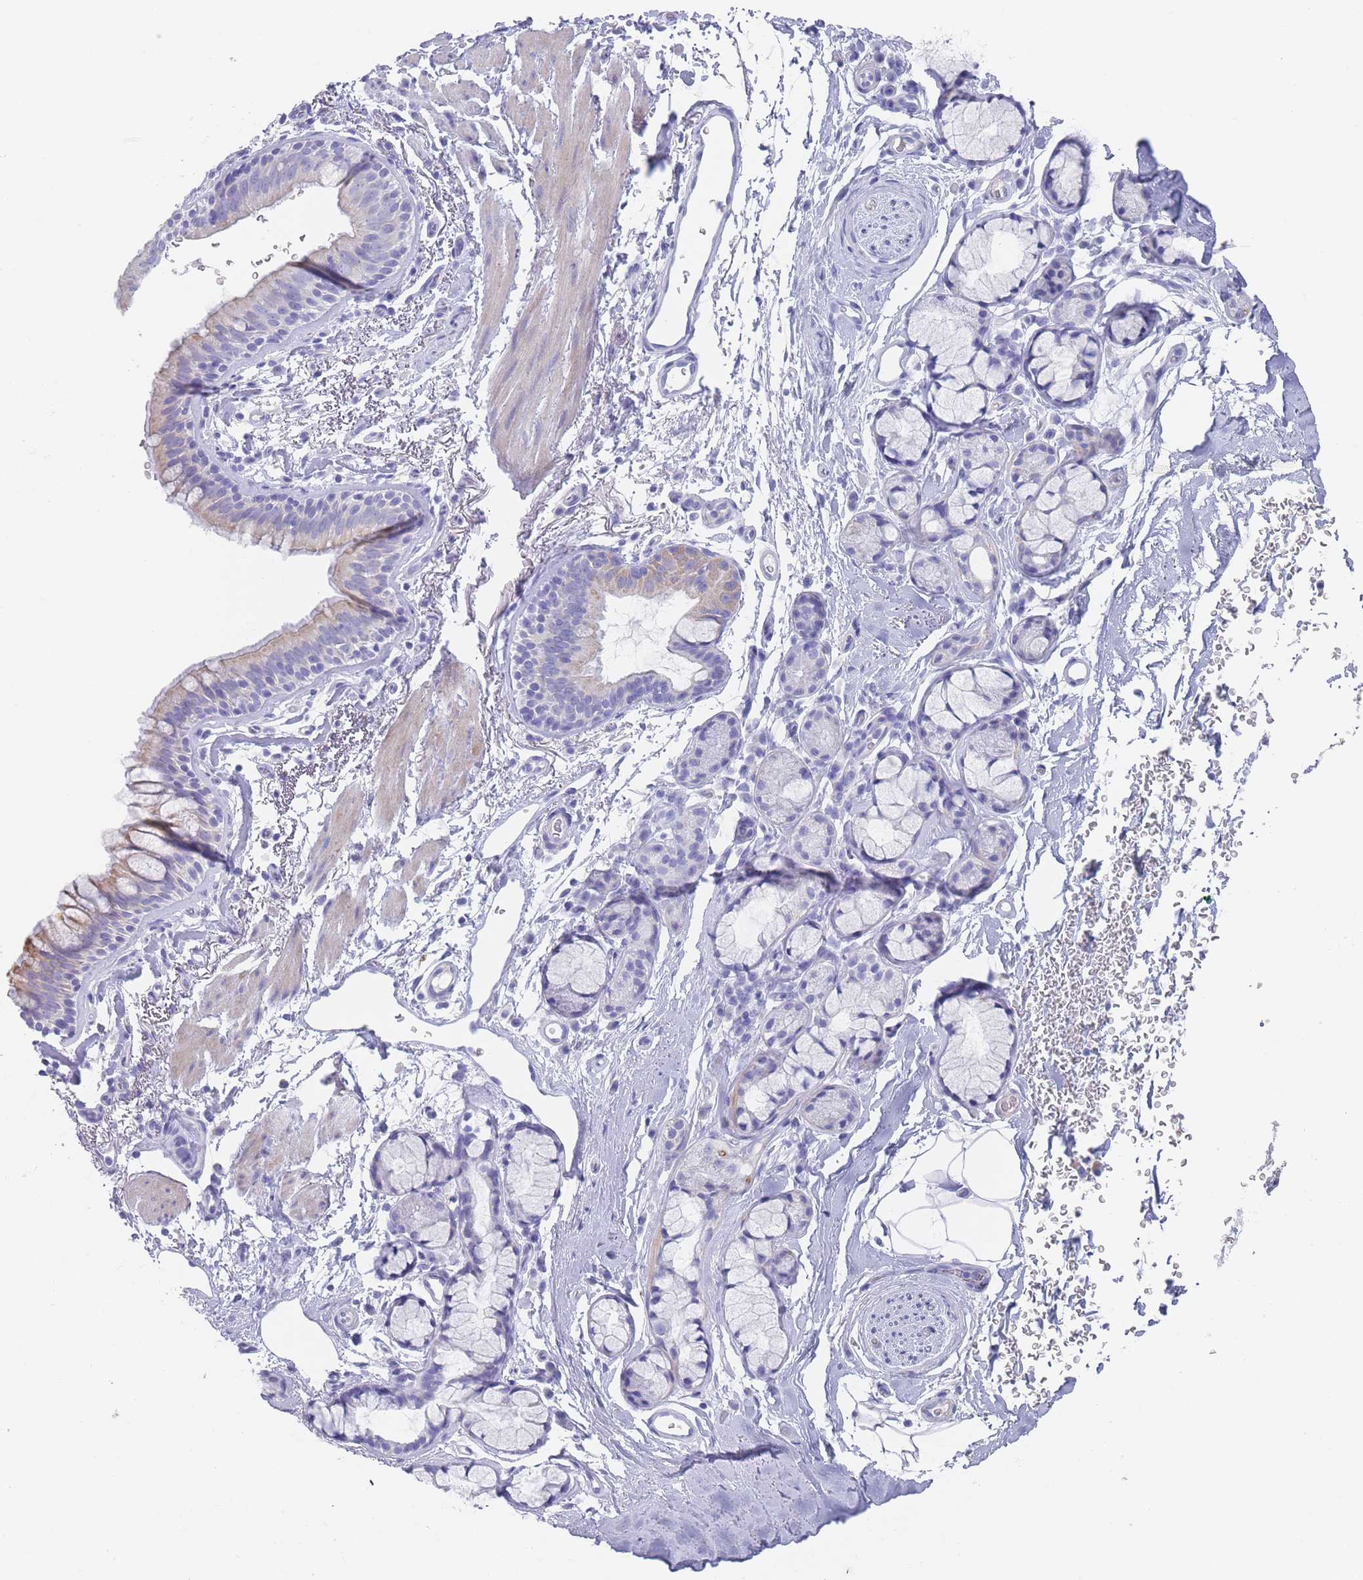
{"staining": {"intensity": "negative", "quantity": "none", "location": "none"}, "tissue": "adipose tissue", "cell_type": "Adipocytes", "image_type": "normal", "snomed": [{"axis": "morphology", "description": "Normal tissue, NOS"}, {"axis": "topography", "description": "Cartilage tissue"}, {"axis": "topography", "description": "Bronchus"}], "caption": "Immunohistochemistry (IHC) of normal human adipose tissue reveals no staining in adipocytes.", "gene": "SCCPDH", "patient": {"sex": "female", "age": 72}}